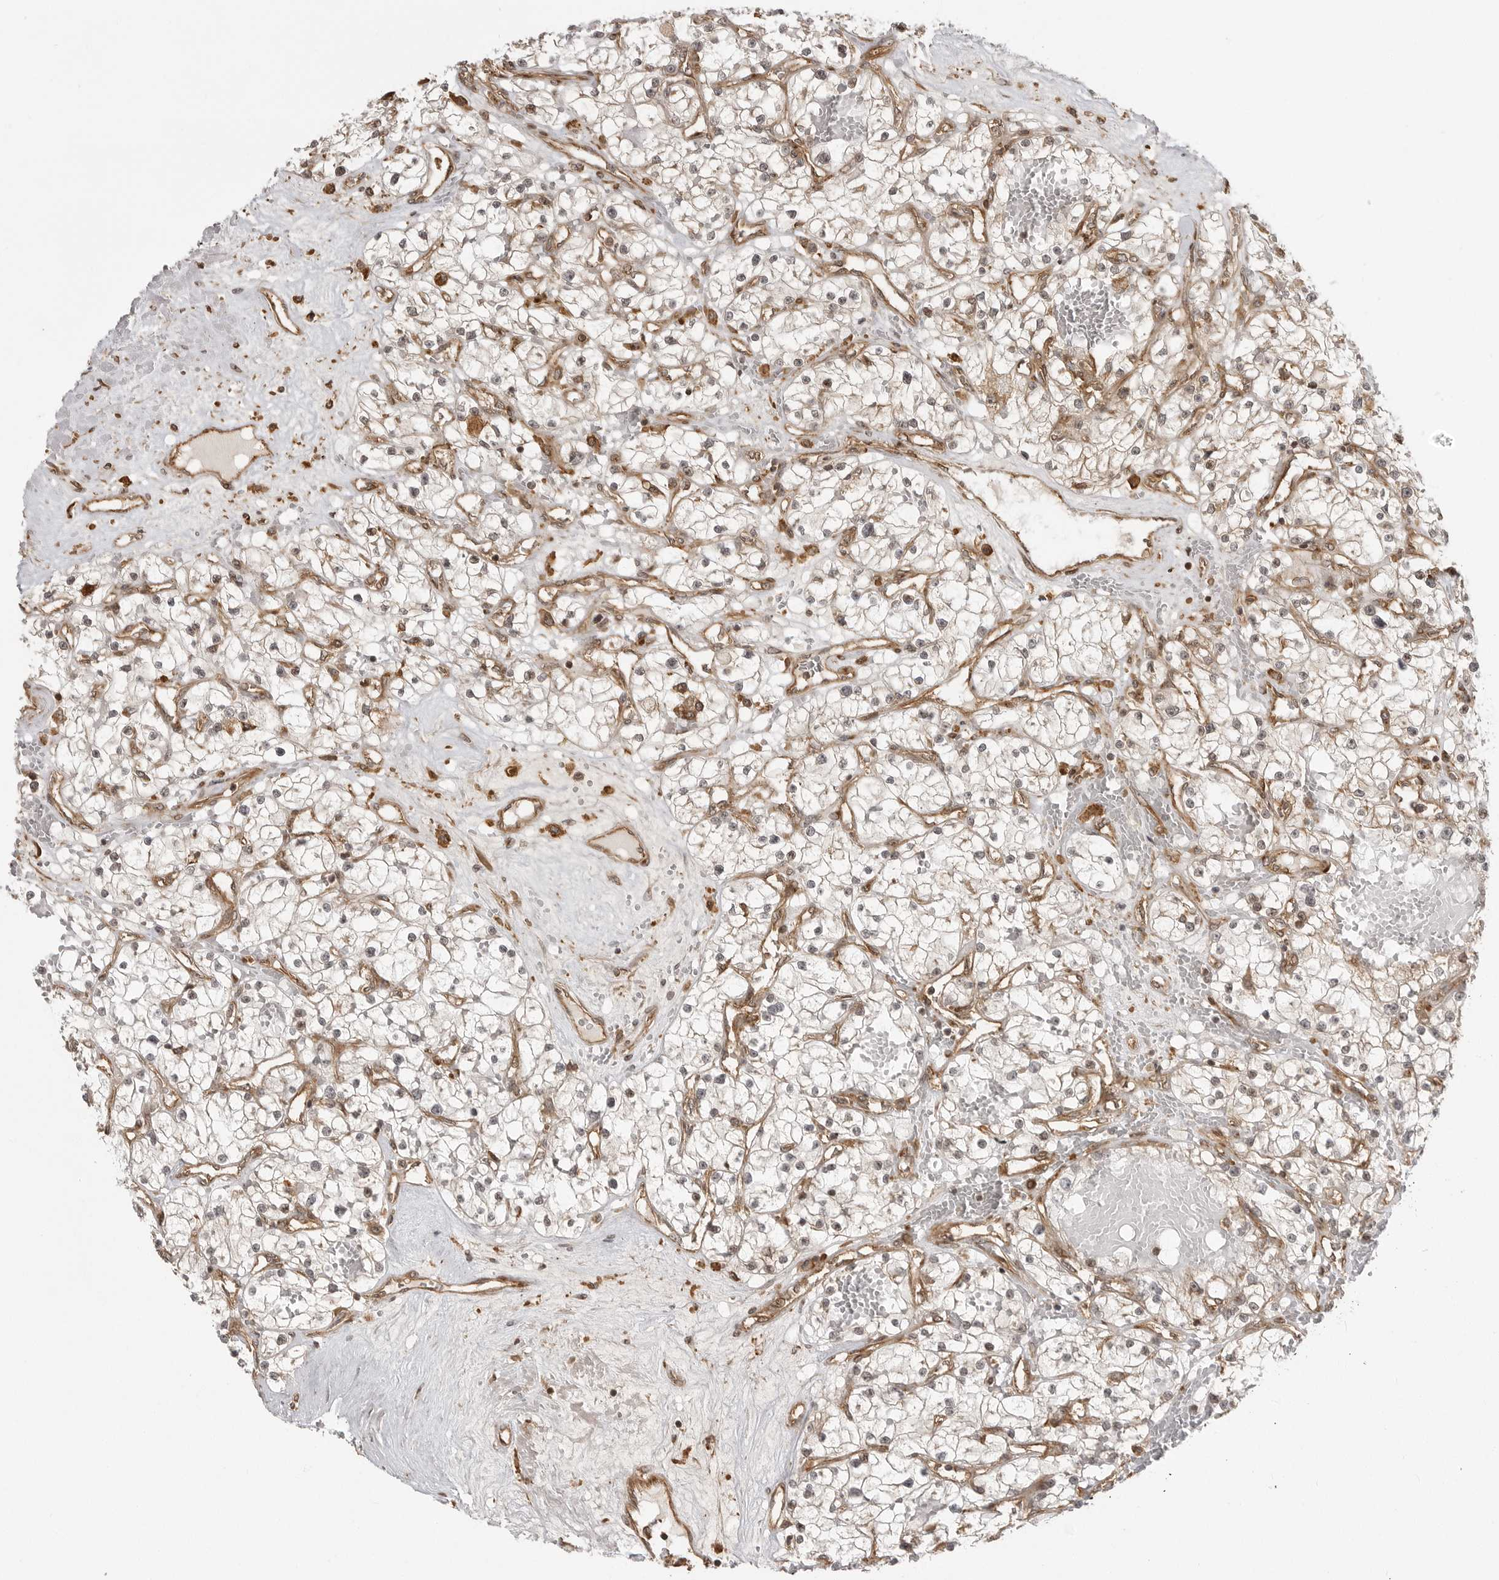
{"staining": {"intensity": "weak", "quantity": "<25%", "location": "cytoplasmic/membranous"}, "tissue": "renal cancer", "cell_type": "Tumor cells", "image_type": "cancer", "snomed": [{"axis": "morphology", "description": "Normal tissue, NOS"}, {"axis": "morphology", "description": "Adenocarcinoma, NOS"}, {"axis": "topography", "description": "Kidney"}], "caption": "Protein analysis of adenocarcinoma (renal) exhibits no significant positivity in tumor cells.", "gene": "FAT3", "patient": {"sex": "male", "age": 68}}